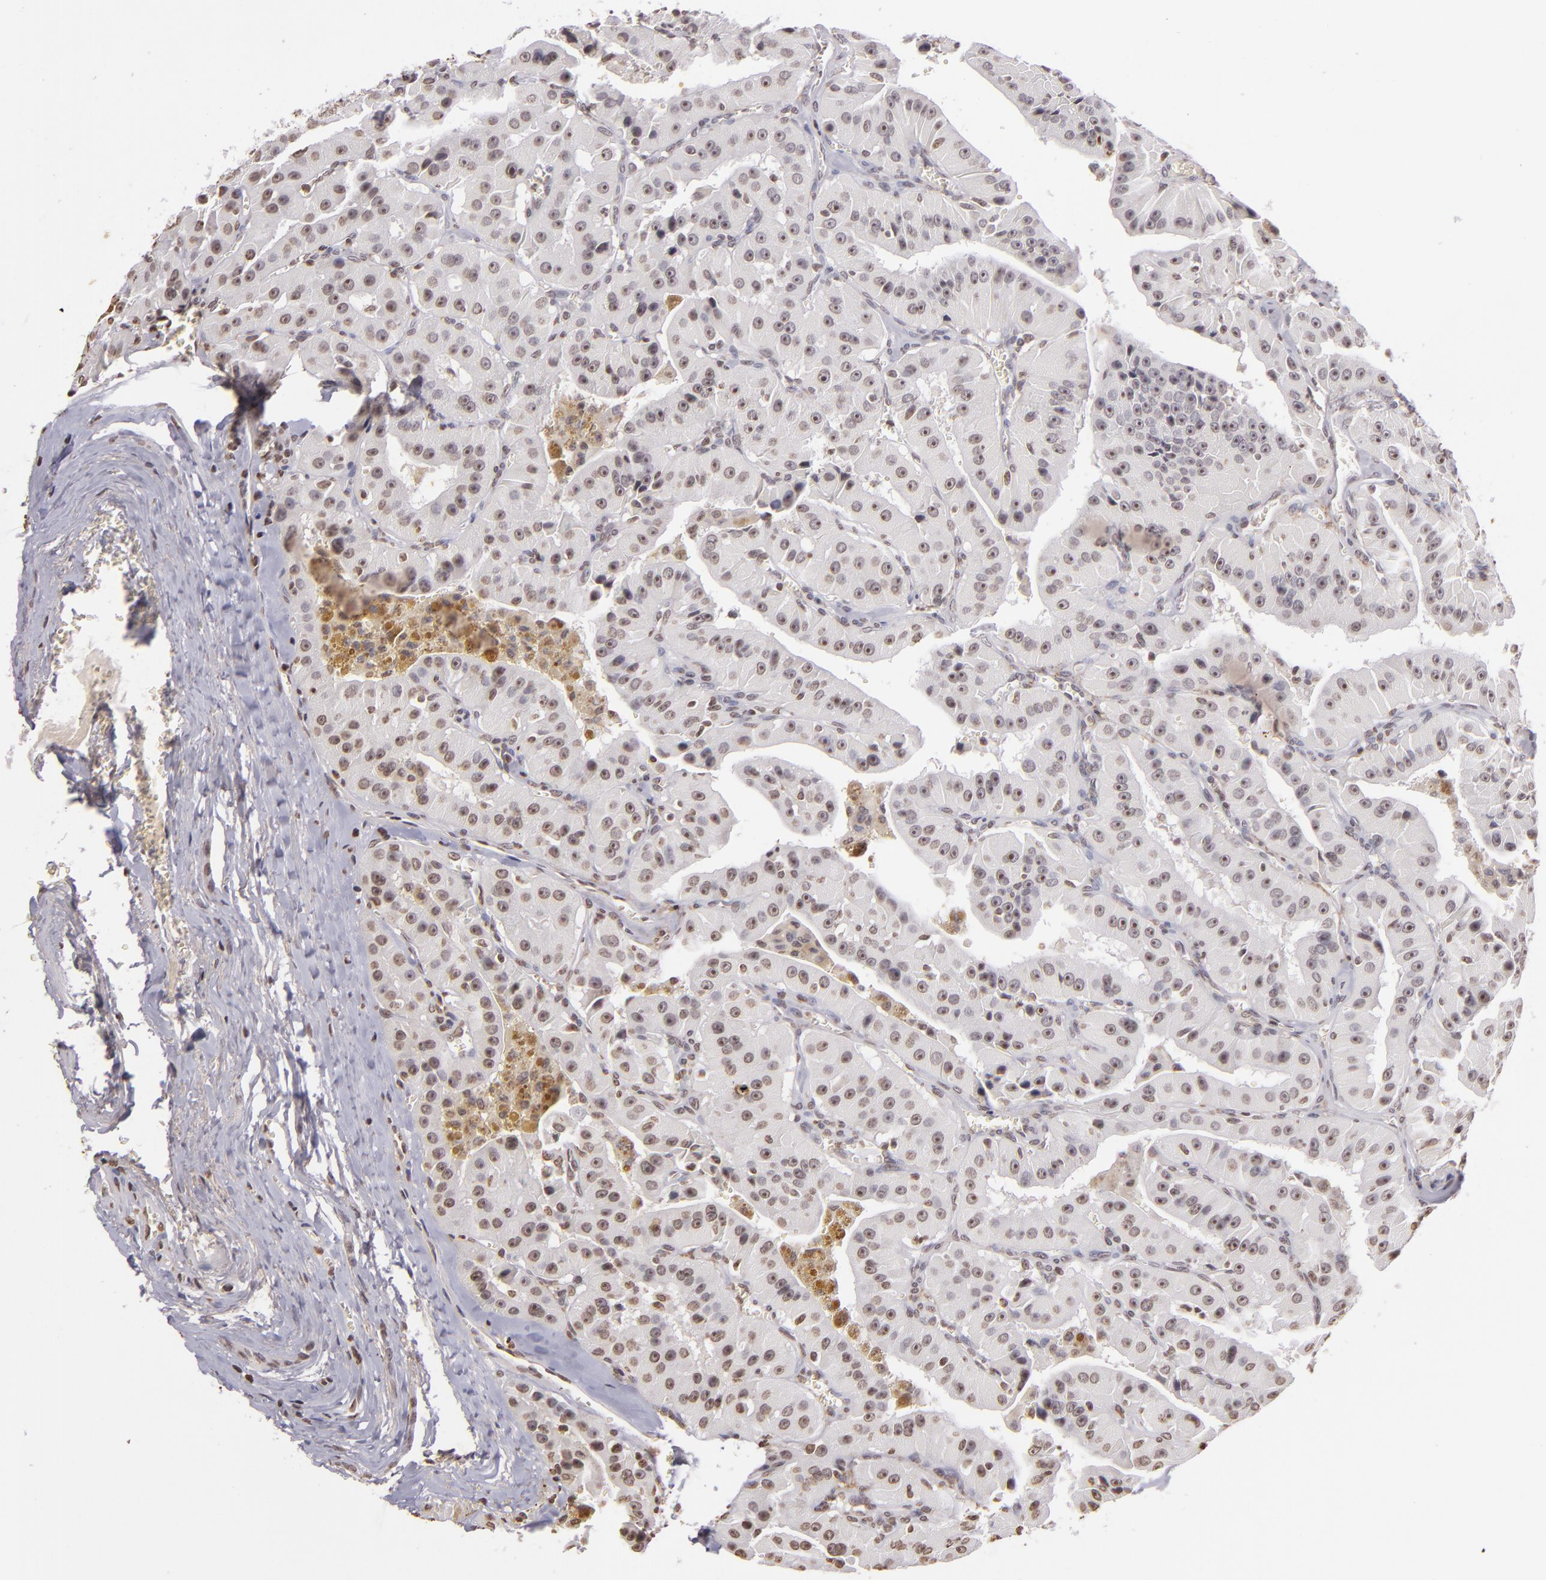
{"staining": {"intensity": "weak", "quantity": "25%-75%", "location": "nuclear"}, "tissue": "thyroid cancer", "cell_type": "Tumor cells", "image_type": "cancer", "snomed": [{"axis": "morphology", "description": "Carcinoma, NOS"}, {"axis": "topography", "description": "Thyroid gland"}], "caption": "Immunohistochemistry (DAB) staining of thyroid cancer (carcinoma) reveals weak nuclear protein positivity in about 25%-75% of tumor cells. (Brightfield microscopy of DAB IHC at high magnification).", "gene": "THRB", "patient": {"sex": "male", "age": 76}}